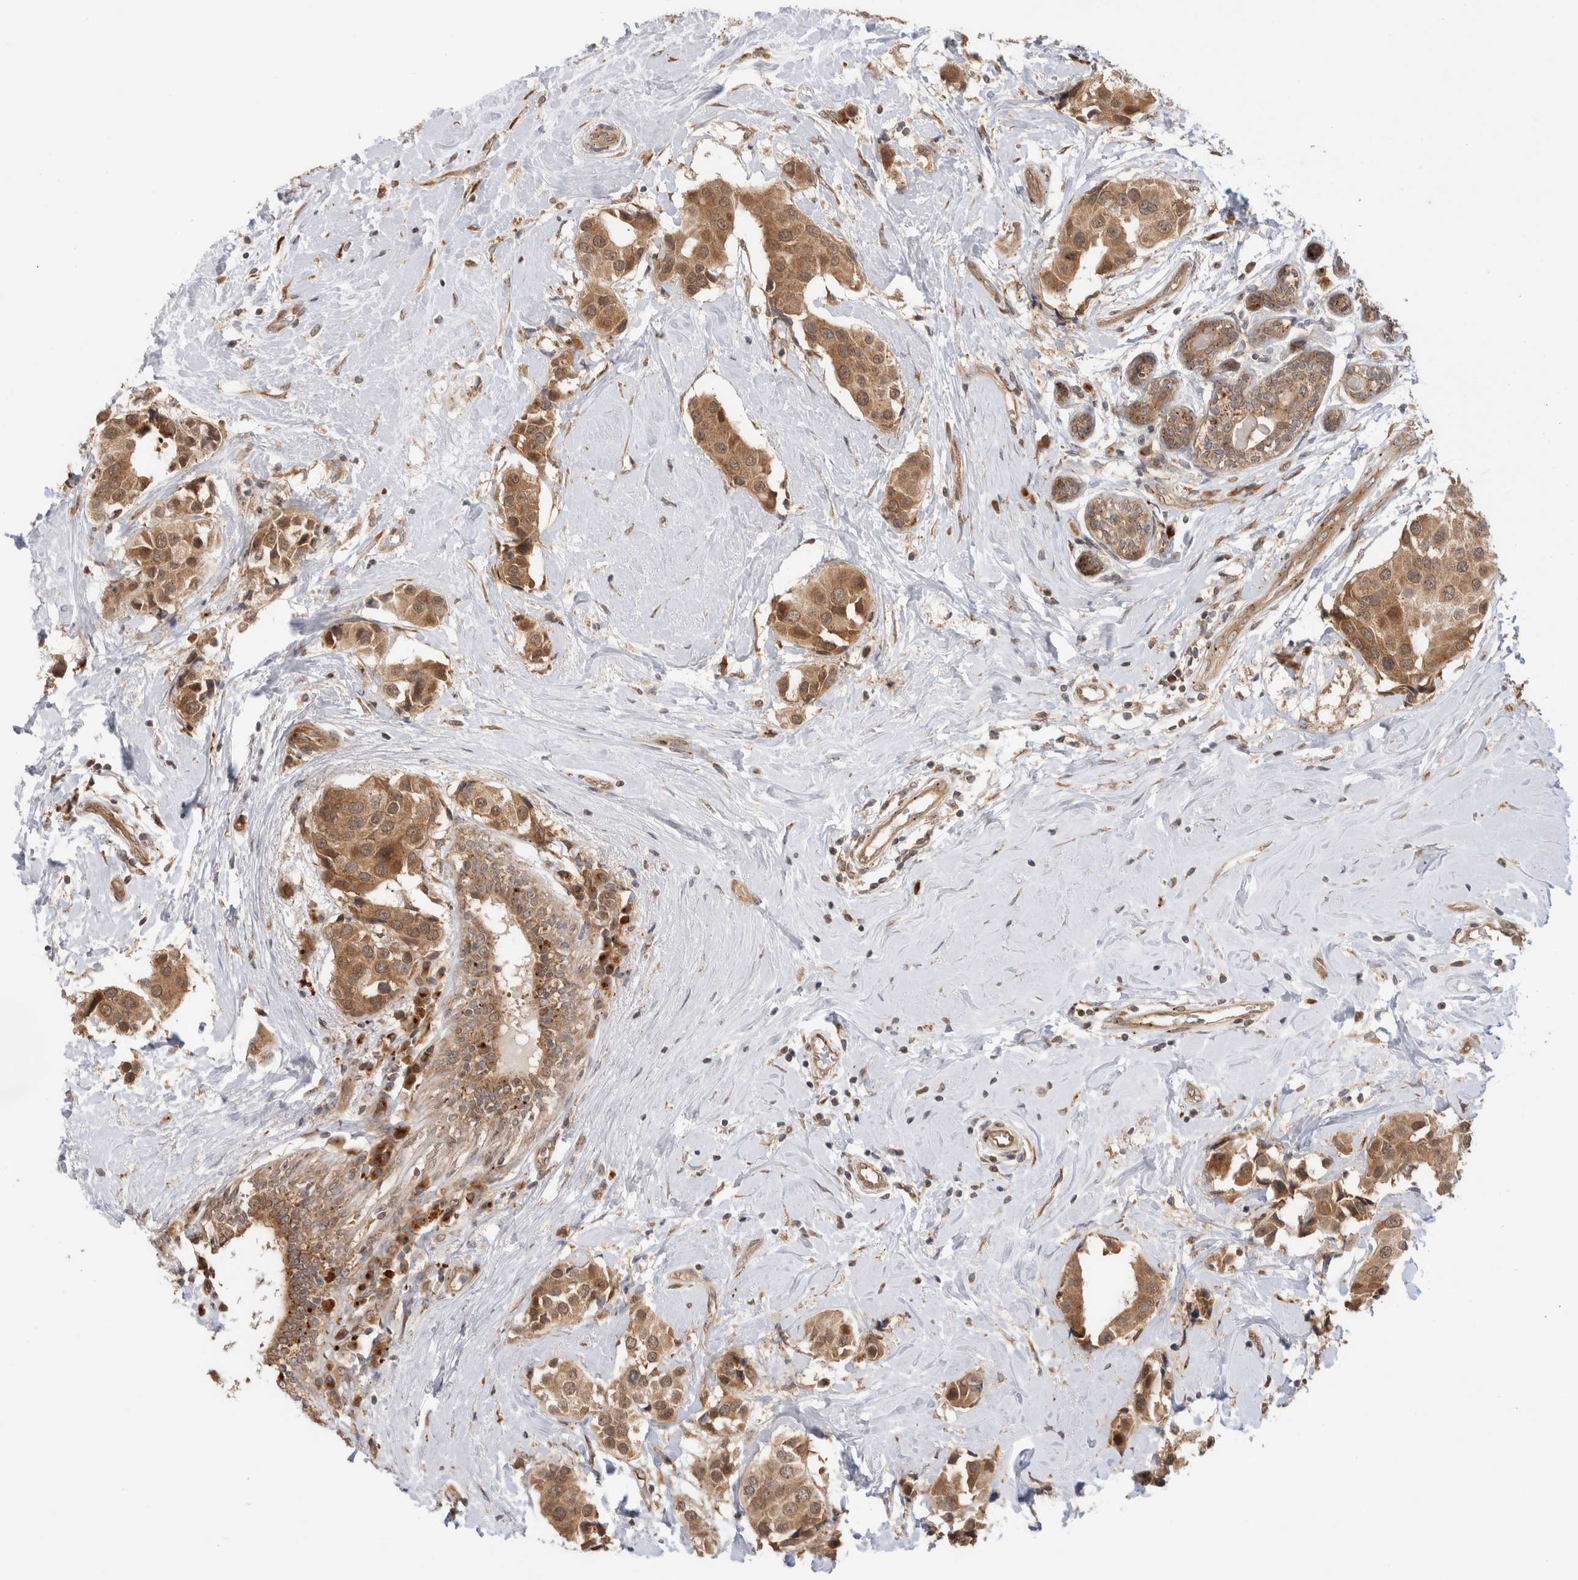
{"staining": {"intensity": "moderate", "quantity": ">75%", "location": "cytoplasmic/membranous"}, "tissue": "breast cancer", "cell_type": "Tumor cells", "image_type": "cancer", "snomed": [{"axis": "morphology", "description": "Normal tissue, NOS"}, {"axis": "morphology", "description": "Duct carcinoma"}, {"axis": "topography", "description": "Breast"}], "caption": "Immunohistochemical staining of breast invasive ductal carcinoma shows medium levels of moderate cytoplasmic/membranous expression in approximately >75% of tumor cells. The protein of interest is shown in brown color, while the nuclei are stained blue.", "gene": "ACTL9", "patient": {"sex": "female", "age": 39}}